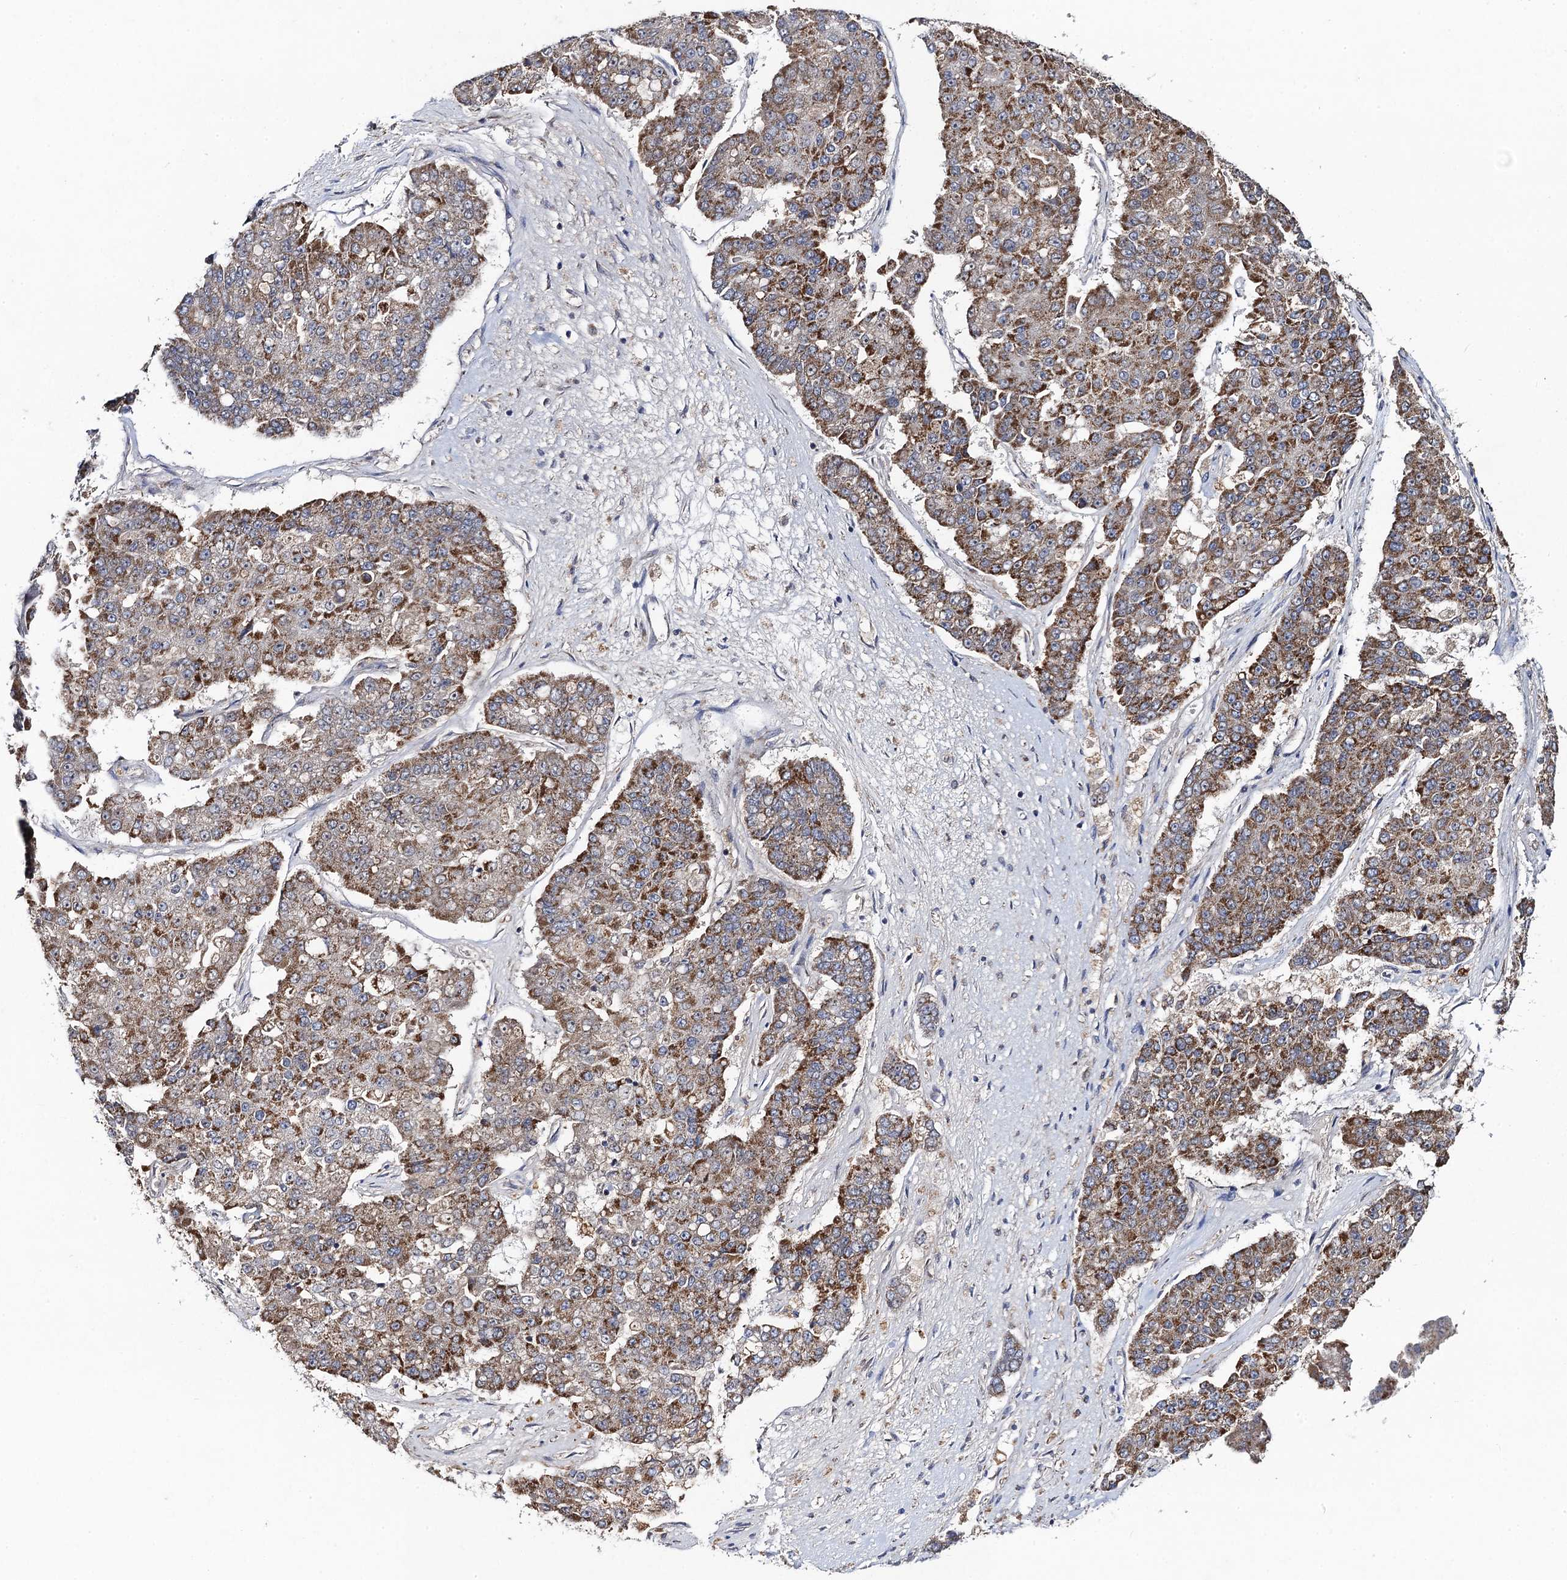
{"staining": {"intensity": "moderate", "quantity": "25%-75%", "location": "cytoplasmic/membranous"}, "tissue": "pancreatic cancer", "cell_type": "Tumor cells", "image_type": "cancer", "snomed": [{"axis": "morphology", "description": "Adenocarcinoma, NOS"}, {"axis": "topography", "description": "Pancreas"}], "caption": "Protein analysis of pancreatic cancer (adenocarcinoma) tissue demonstrates moderate cytoplasmic/membranous expression in about 25%-75% of tumor cells.", "gene": "VPS37D", "patient": {"sex": "male", "age": 50}}